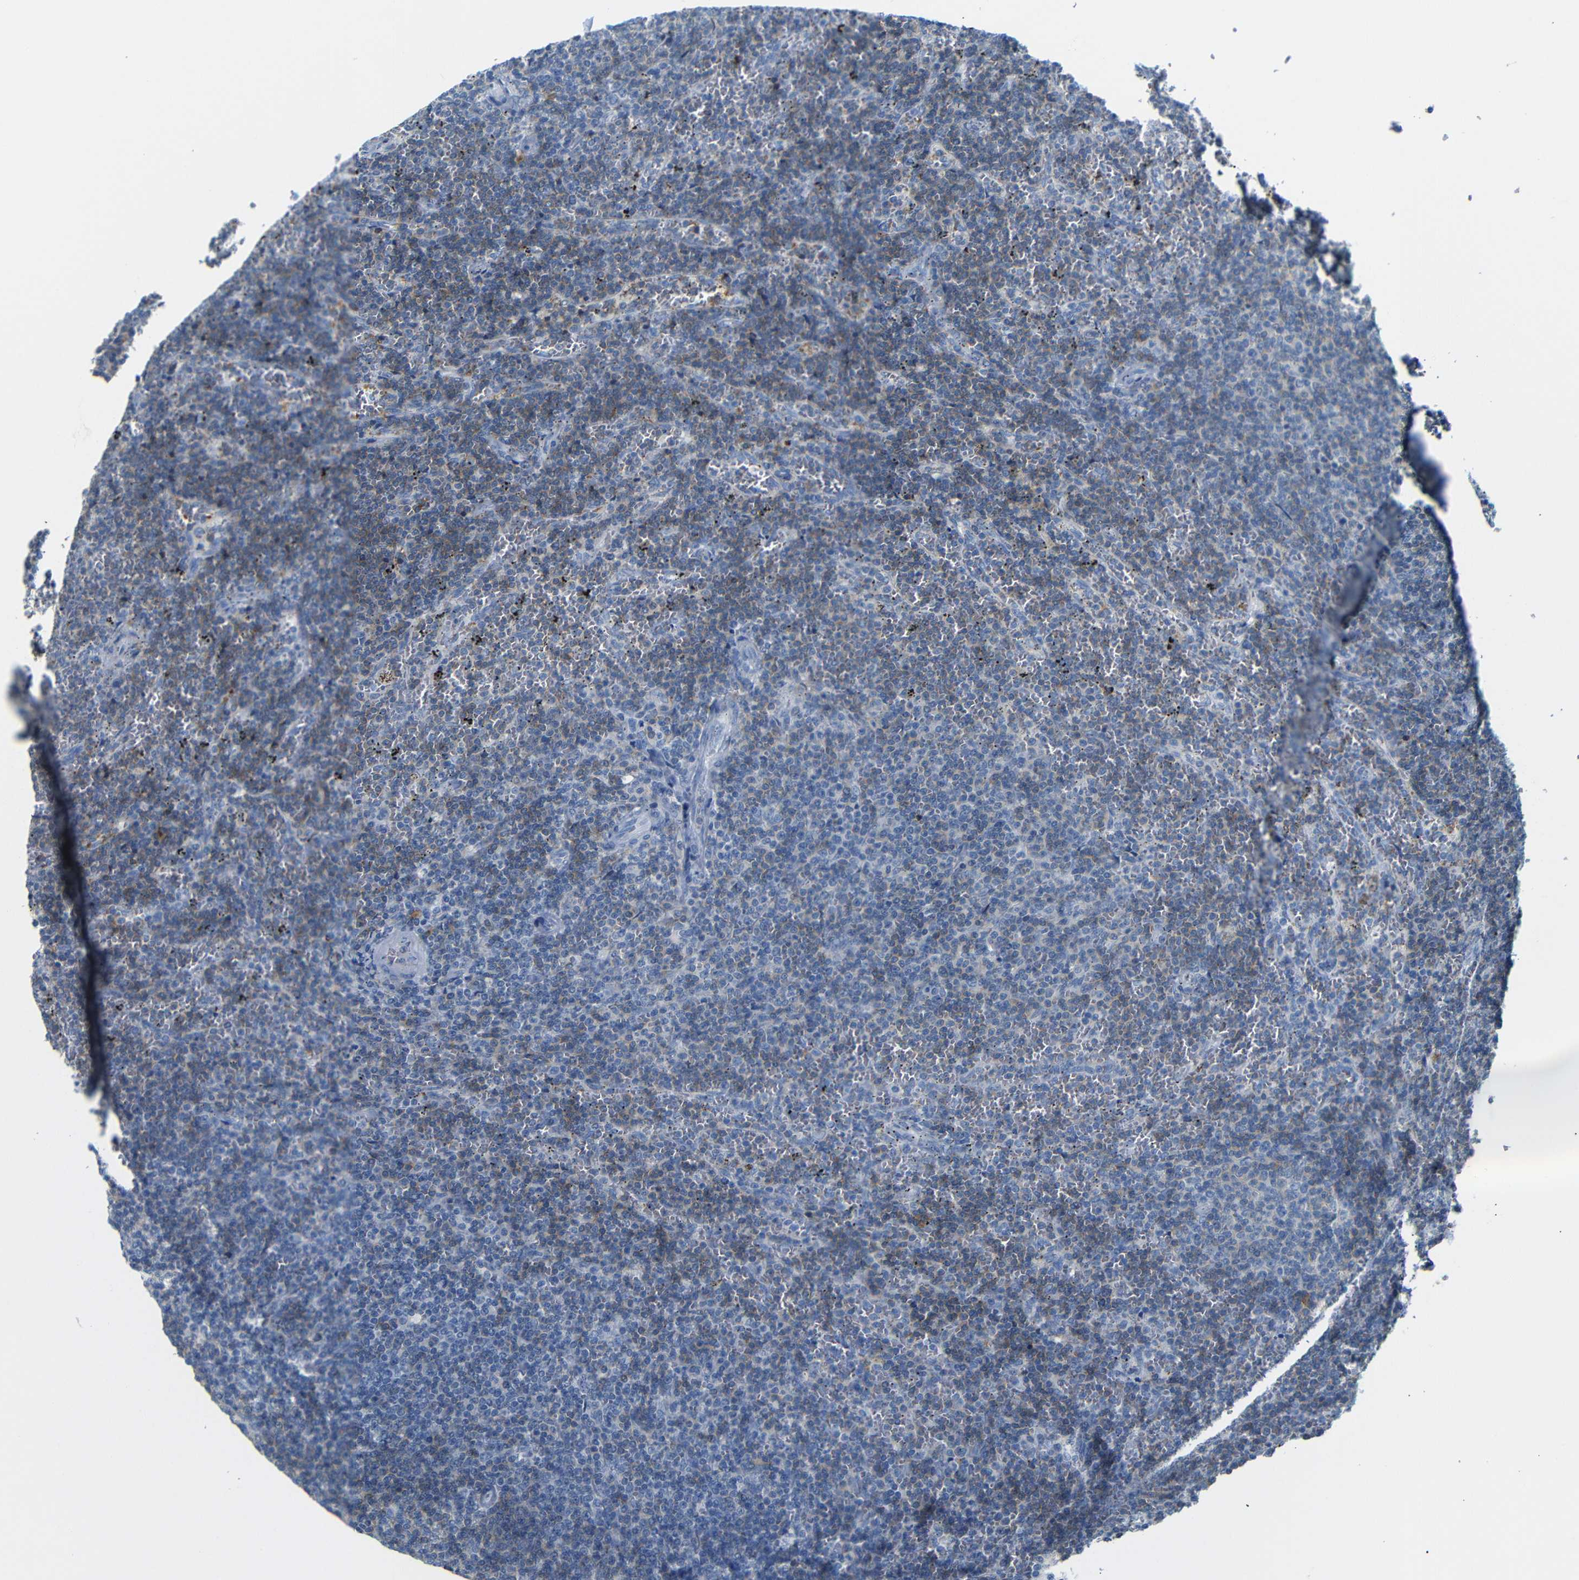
{"staining": {"intensity": "weak", "quantity": "25%-75%", "location": "cytoplasmic/membranous"}, "tissue": "lymphoma", "cell_type": "Tumor cells", "image_type": "cancer", "snomed": [{"axis": "morphology", "description": "Malignant lymphoma, non-Hodgkin's type, Low grade"}, {"axis": "topography", "description": "Spleen"}], "caption": "Human malignant lymphoma, non-Hodgkin's type (low-grade) stained for a protein (brown) shows weak cytoplasmic/membranous positive positivity in about 25%-75% of tumor cells.", "gene": "FCRL1", "patient": {"sex": "female", "age": 50}}